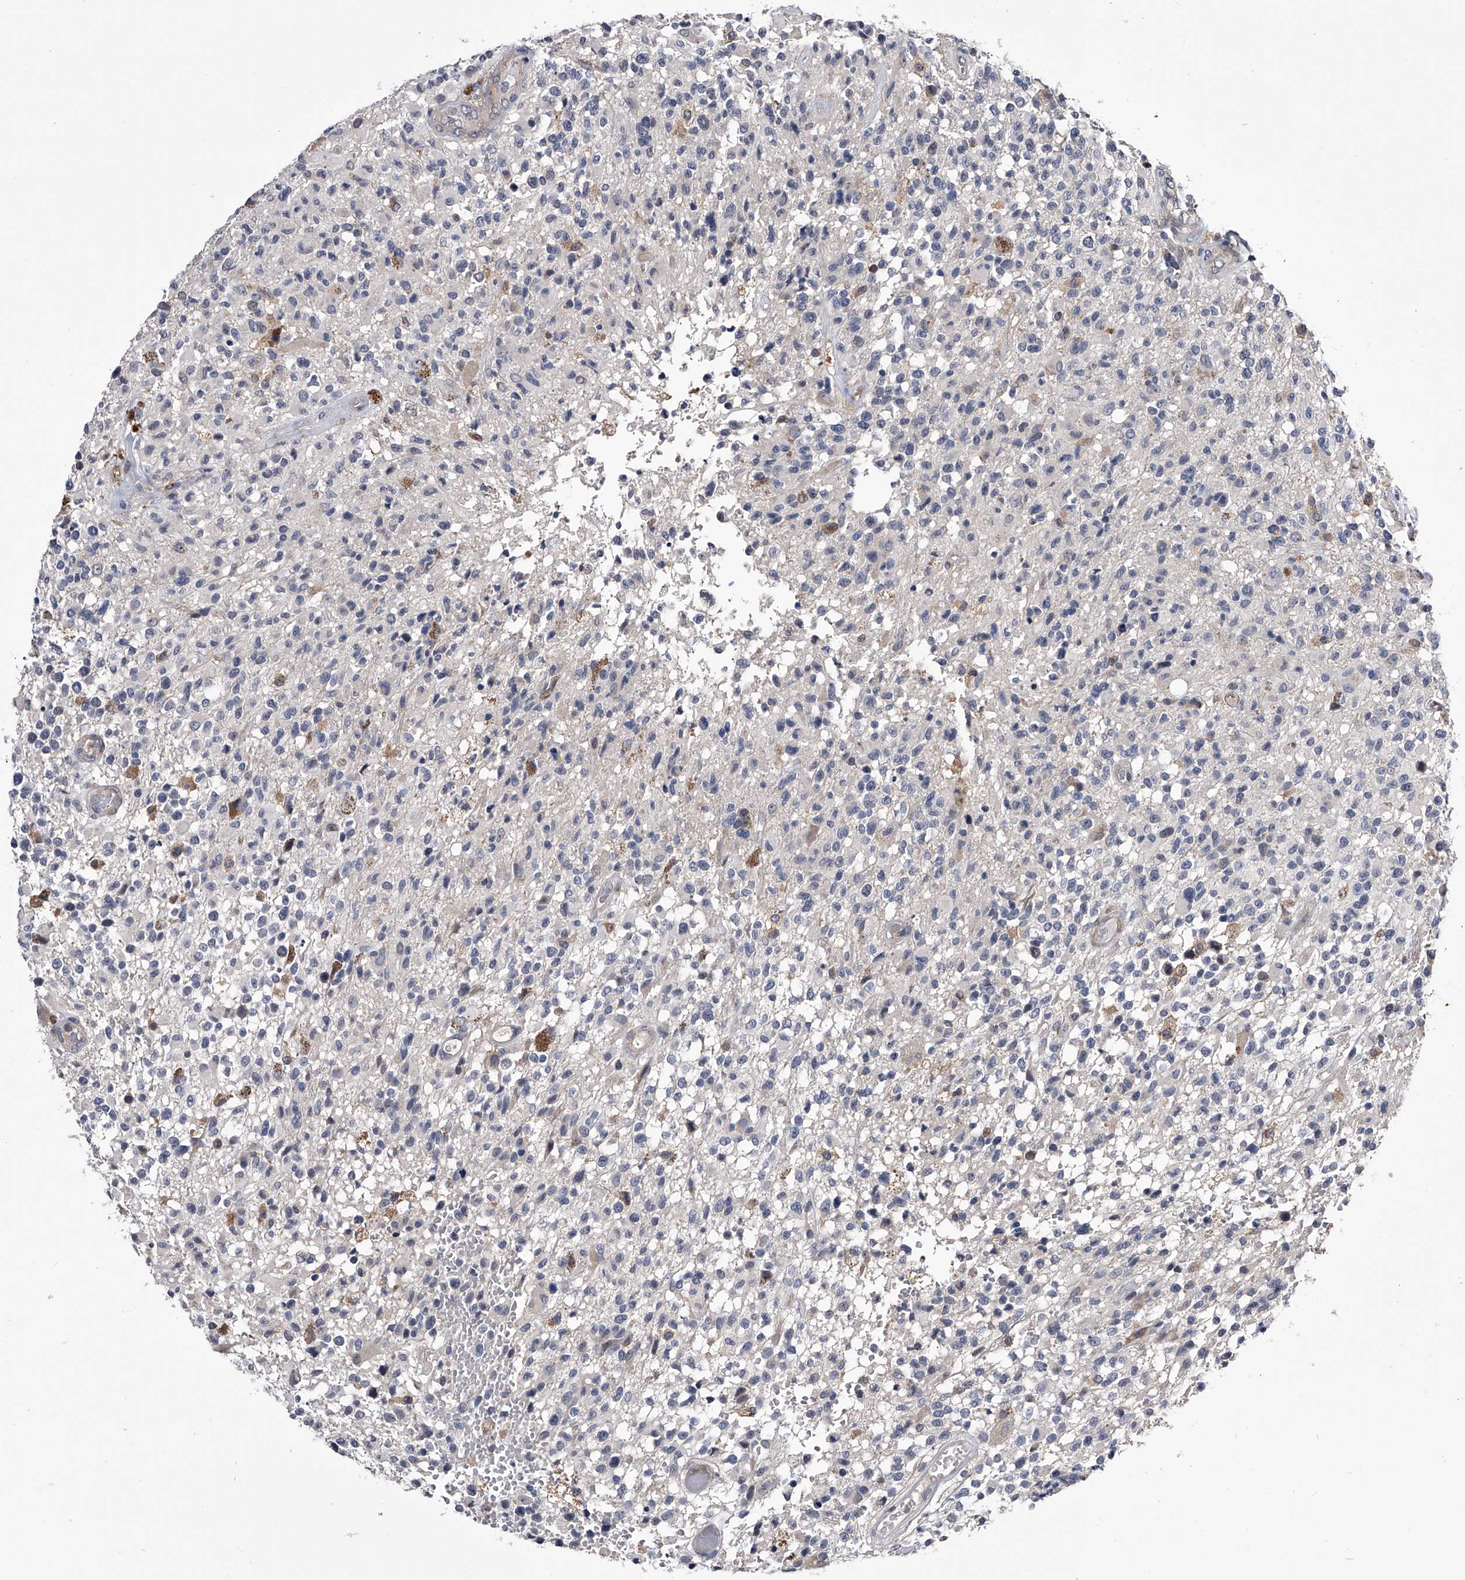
{"staining": {"intensity": "negative", "quantity": "none", "location": "none"}, "tissue": "glioma", "cell_type": "Tumor cells", "image_type": "cancer", "snomed": [{"axis": "morphology", "description": "Glioma, malignant, High grade"}, {"axis": "morphology", "description": "Glioblastoma, NOS"}, {"axis": "topography", "description": "Brain"}], "caption": "Immunohistochemistry (IHC) image of neoplastic tissue: human glioma stained with DAB reveals no significant protein positivity in tumor cells. Nuclei are stained in blue.", "gene": "PAN3", "patient": {"sex": "male", "age": 60}}